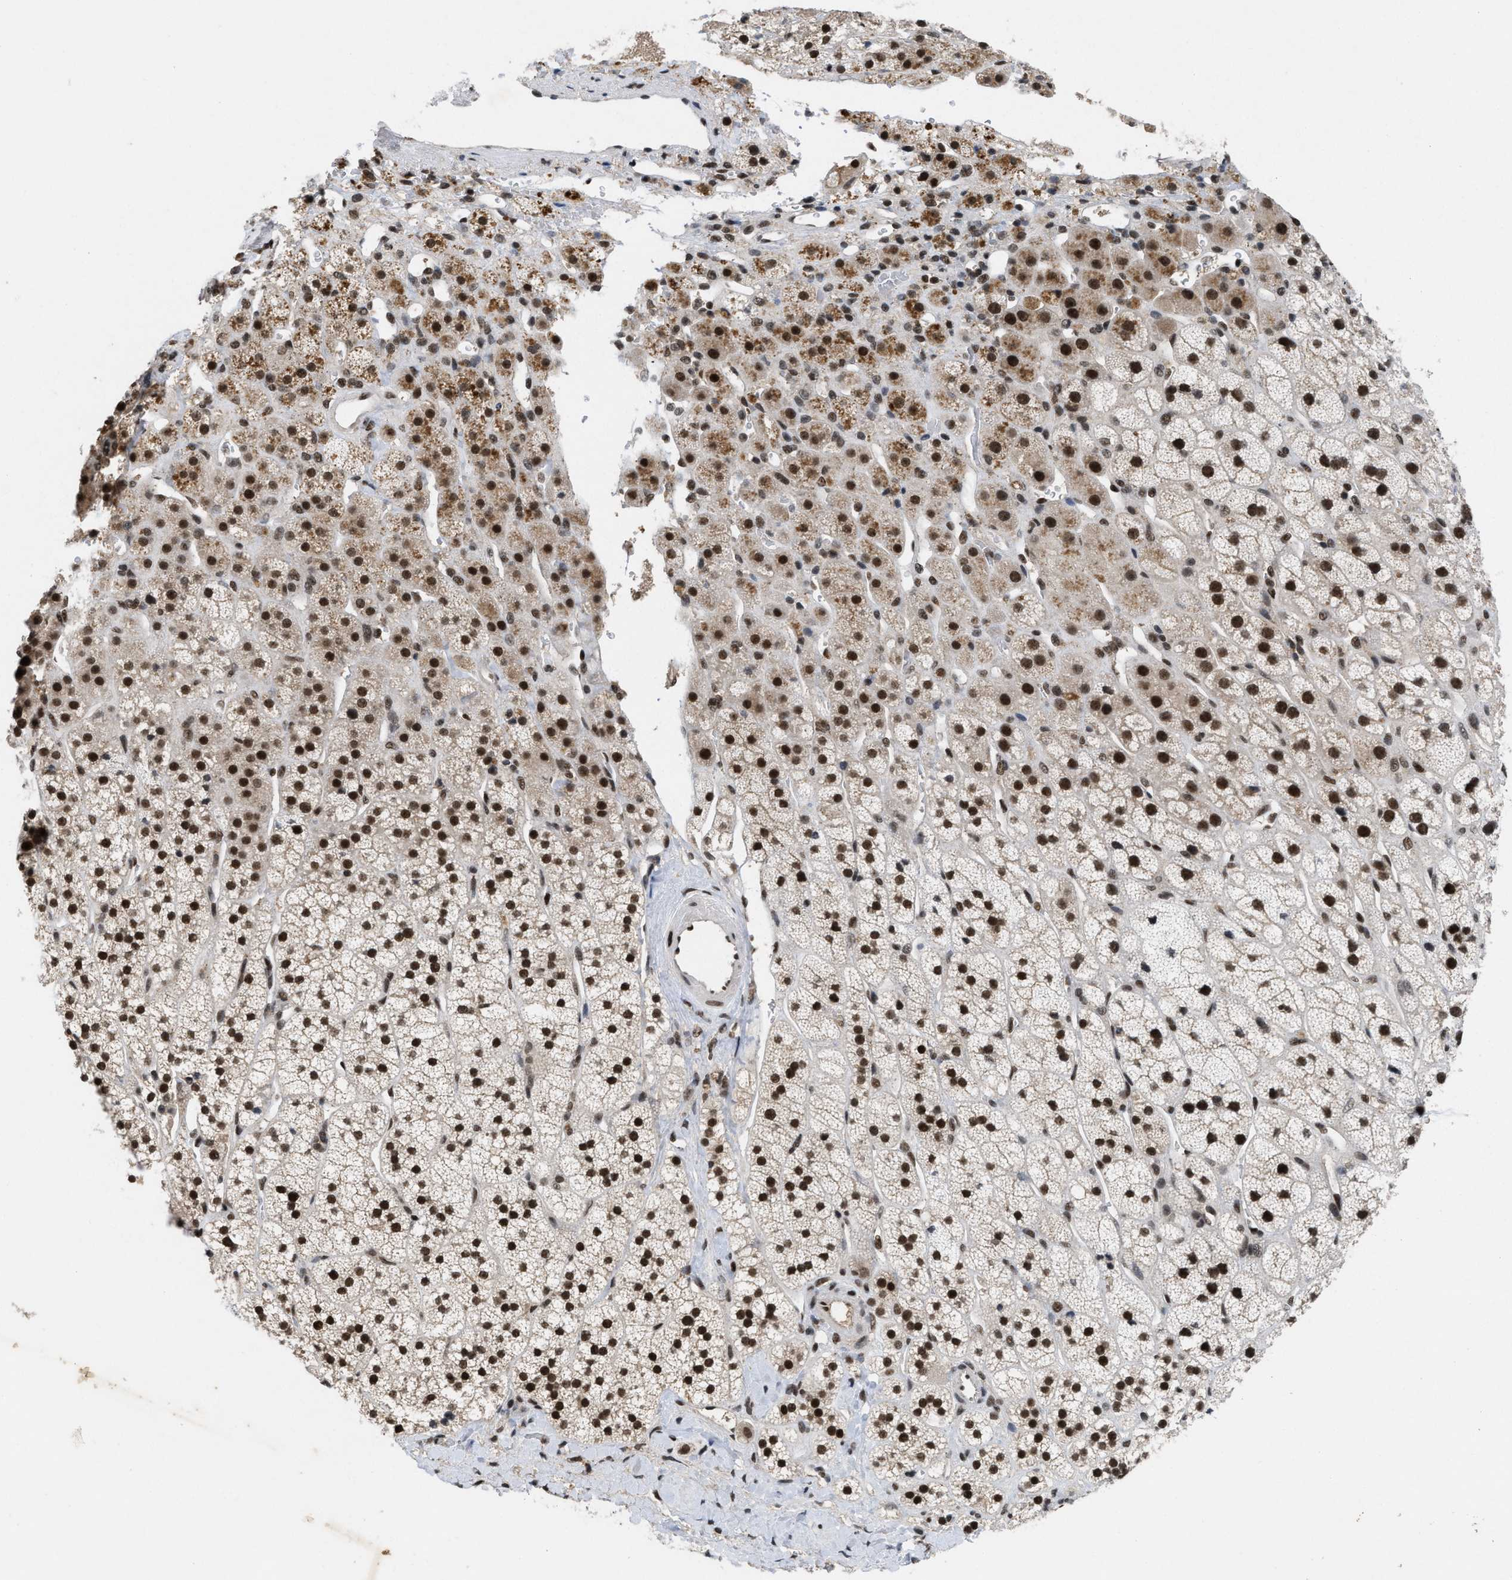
{"staining": {"intensity": "strong", "quantity": "25%-75%", "location": "cytoplasmic/membranous,nuclear"}, "tissue": "adrenal gland", "cell_type": "Glandular cells", "image_type": "normal", "snomed": [{"axis": "morphology", "description": "Normal tissue, NOS"}, {"axis": "topography", "description": "Adrenal gland"}], "caption": "Adrenal gland was stained to show a protein in brown. There is high levels of strong cytoplasmic/membranous,nuclear expression in about 25%-75% of glandular cells.", "gene": "ZNF346", "patient": {"sex": "male", "age": 56}}